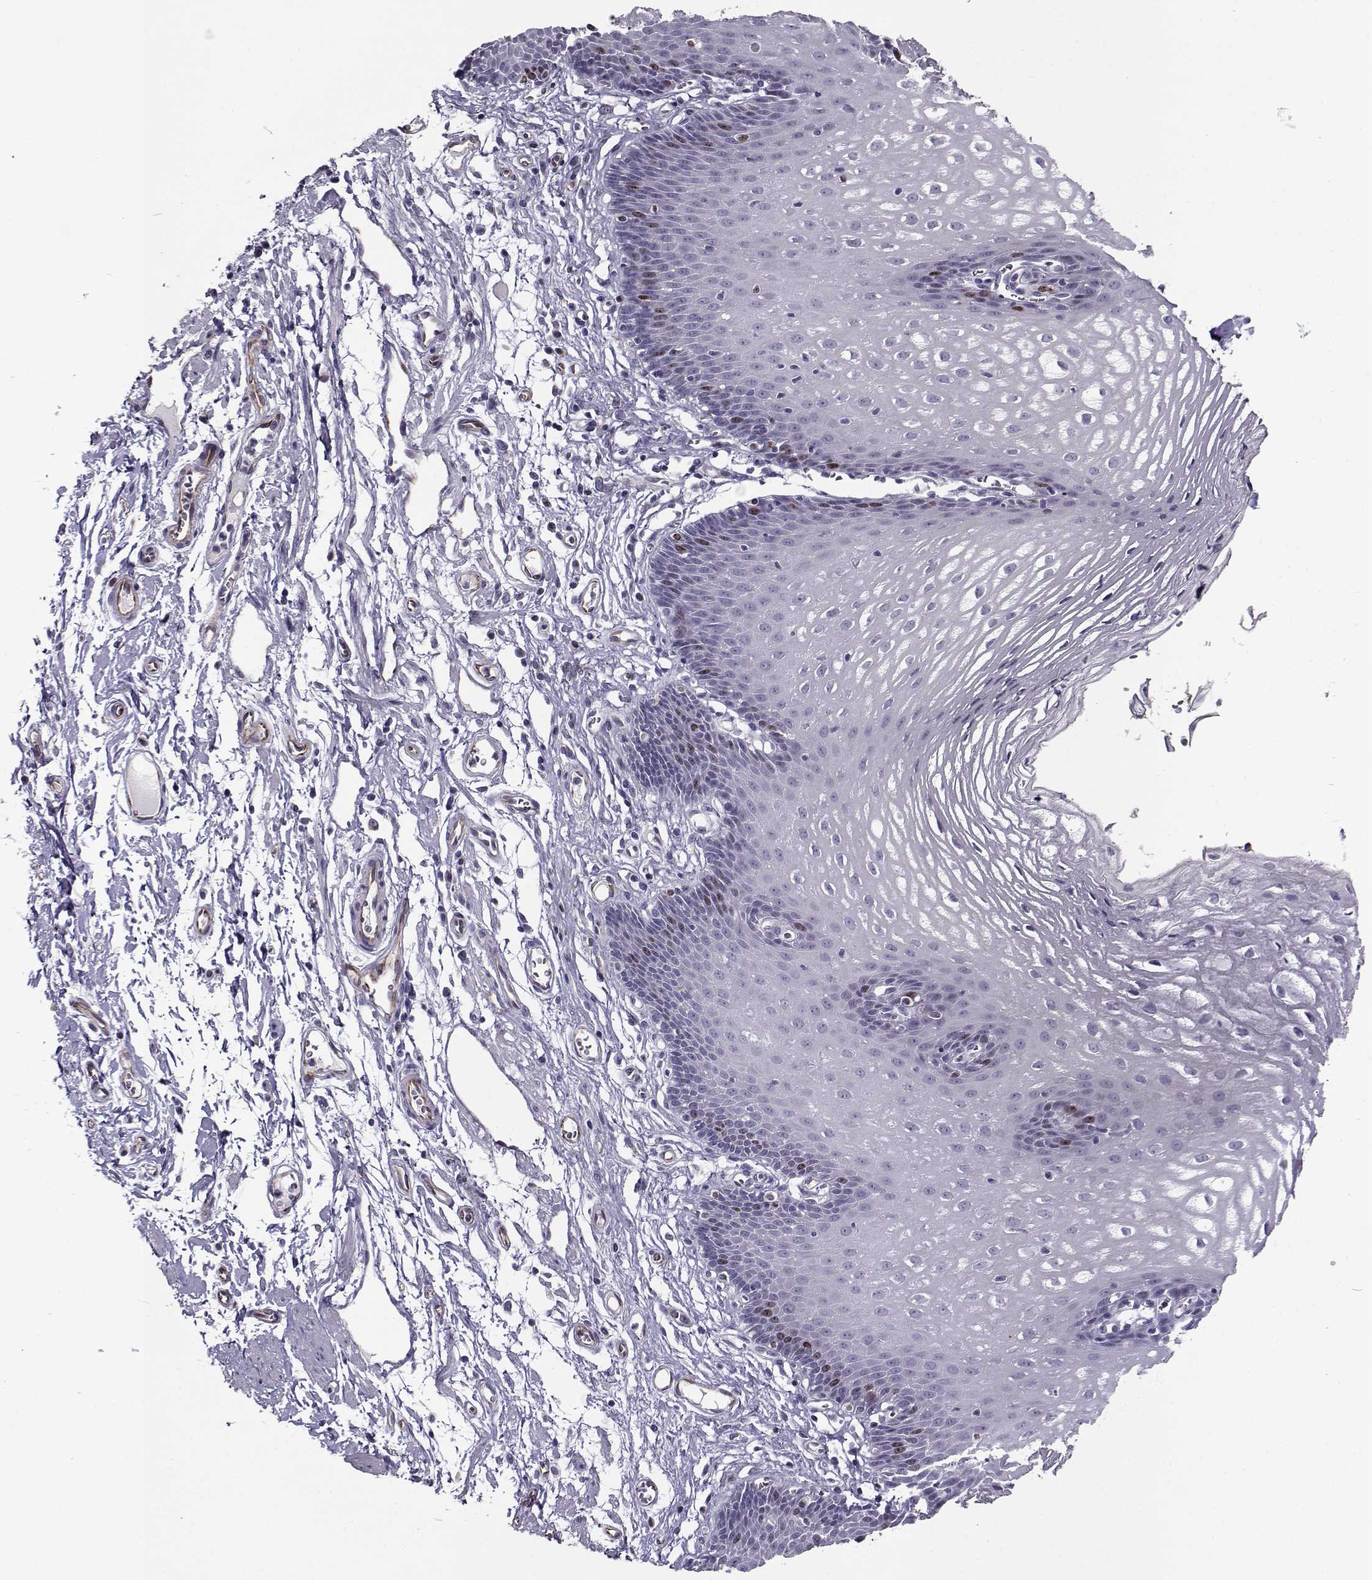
{"staining": {"intensity": "moderate", "quantity": "<25%", "location": "nuclear"}, "tissue": "esophagus", "cell_type": "Squamous epithelial cells", "image_type": "normal", "snomed": [{"axis": "morphology", "description": "Normal tissue, NOS"}, {"axis": "topography", "description": "Esophagus"}], "caption": "Esophagus stained with DAB immunohistochemistry (IHC) exhibits low levels of moderate nuclear positivity in about <25% of squamous epithelial cells. The staining is performed using DAB (3,3'-diaminobenzidine) brown chromogen to label protein expression. The nuclei are counter-stained blue using hematoxylin.", "gene": "NPW", "patient": {"sex": "male", "age": 72}}